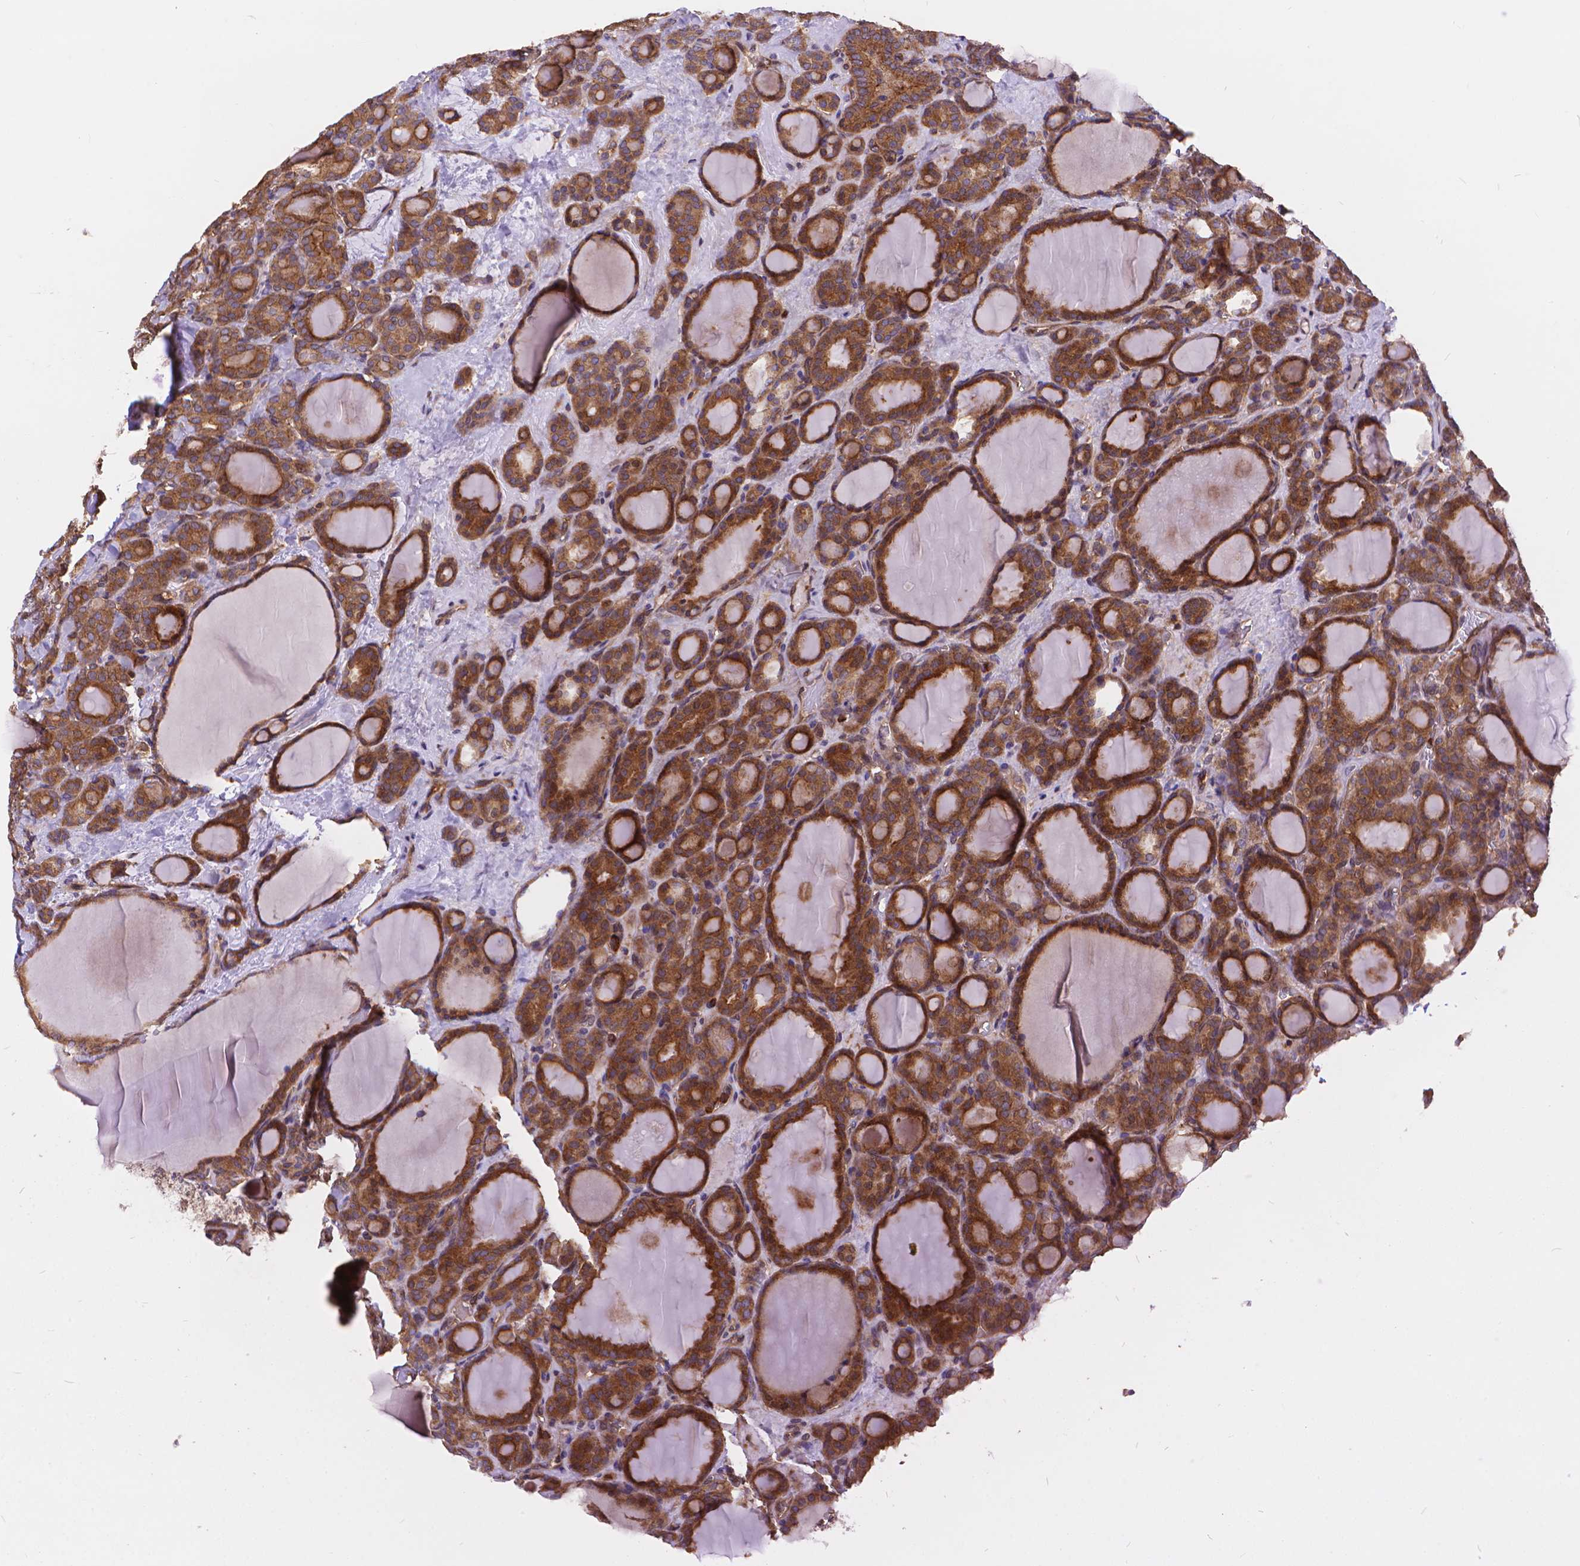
{"staining": {"intensity": "strong", "quantity": ">75%", "location": "cytoplasmic/membranous"}, "tissue": "thyroid cancer", "cell_type": "Tumor cells", "image_type": "cancer", "snomed": [{"axis": "morphology", "description": "Normal tissue, NOS"}, {"axis": "morphology", "description": "Follicular adenoma carcinoma, NOS"}, {"axis": "topography", "description": "Thyroid gland"}], "caption": "Thyroid cancer (follicular adenoma carcinoma) stained with DAB (3,3'-diaminobenzidine) IHC displays high levels of strong cytoplasmic/membranous staining in about >75% of tumor cells.", "gene": "ARAP1", "patient": {"sex": "female", "age": 31}}